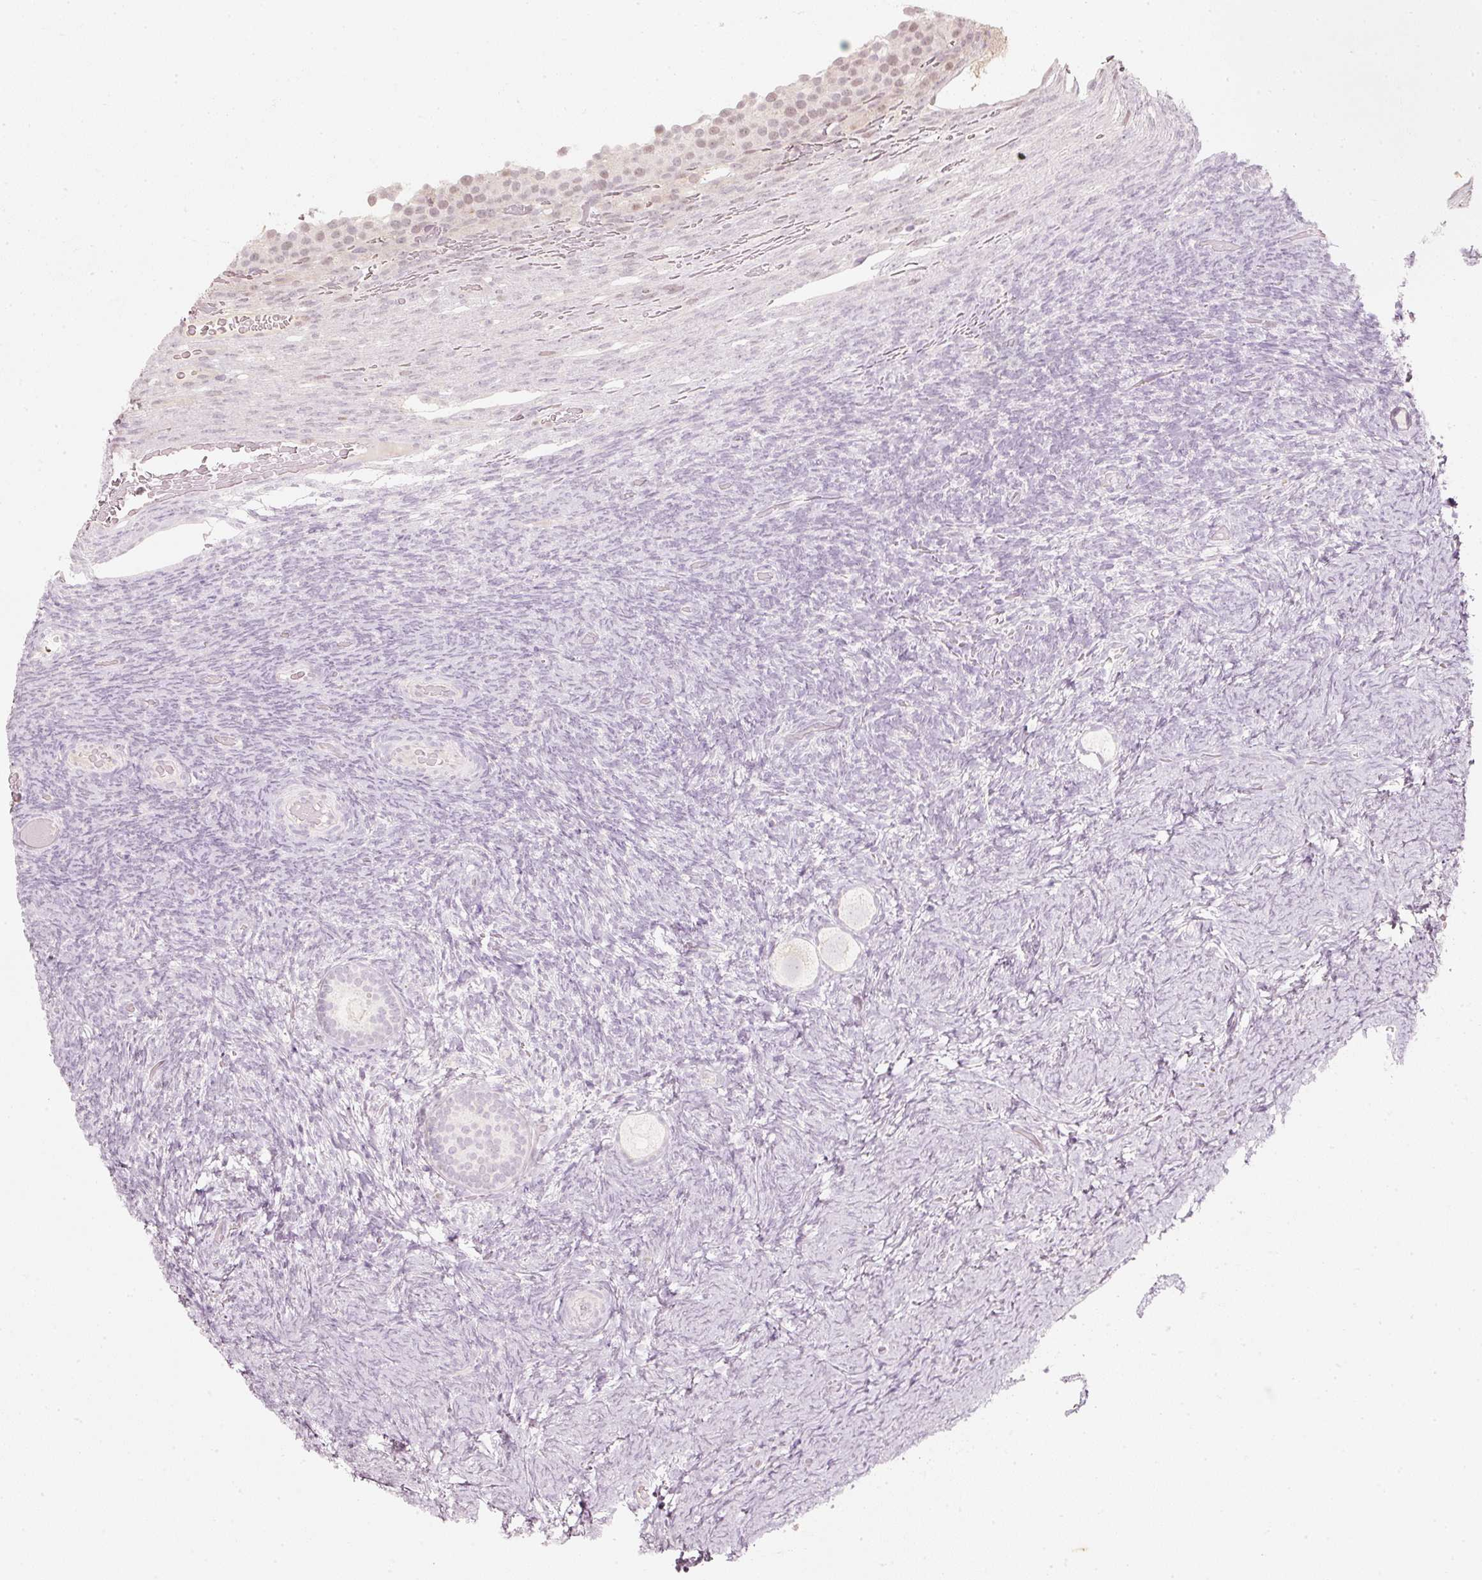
{"staining": {"intensity": "negative", "quantity": "none", "location": "none"}, "tissue": "ovary", "cell_type": "Follicle cells", "image_type": "normal", "snomed": [{"axis": "morphology", "description": "Normal tissue, NOS"}, {"axis": "topography", "description": "Ovary"}], "caption": "Immunohistochemical staining of unremarkable ovary demonstrates no significant staining in follicle cells.", "gene": "TREX2", "patient": {"sex": "female", "age": 34}}